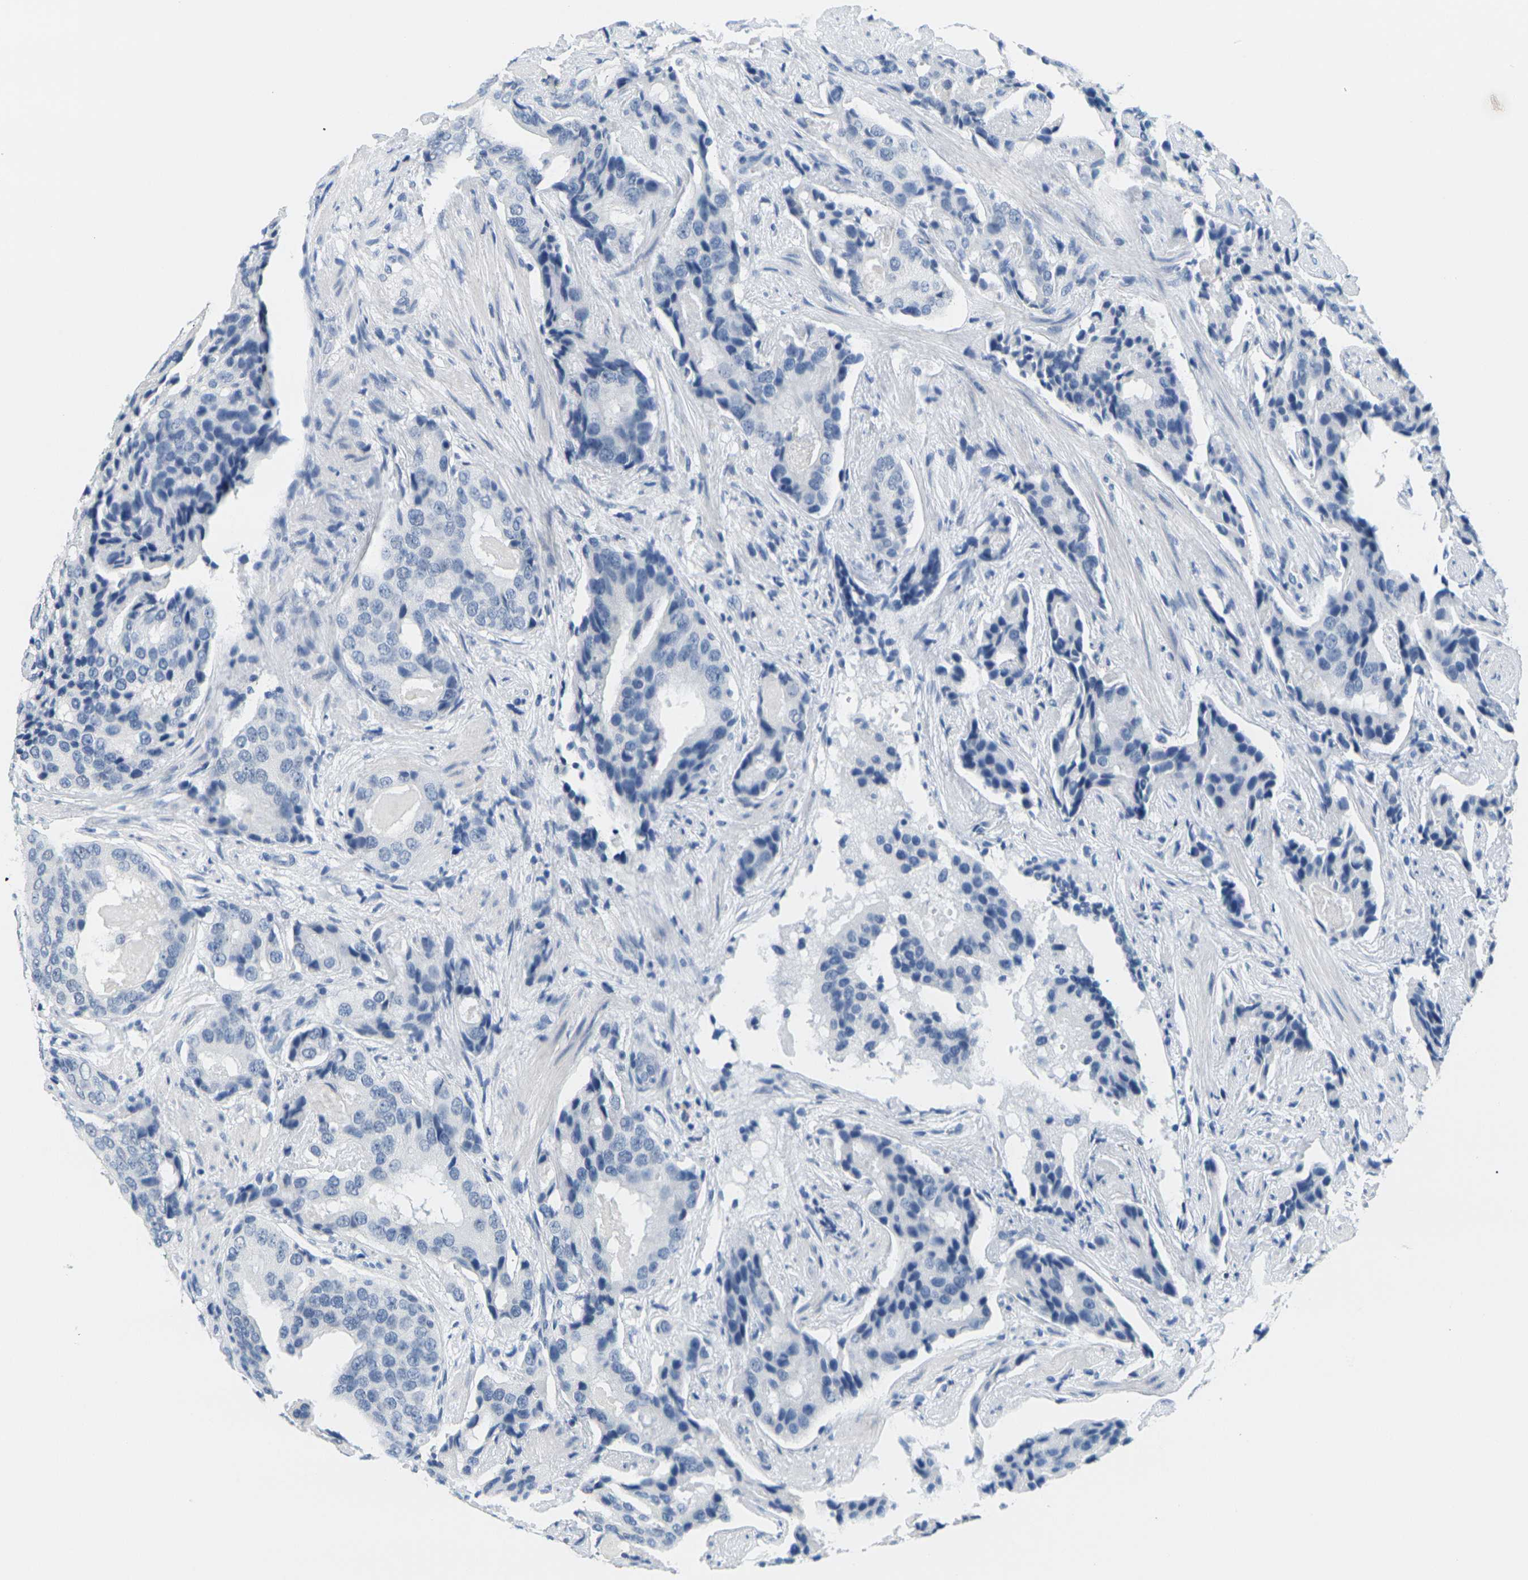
{"staining": {"intensity": "negative", "quantity": "none", "location": "none"}, "tissue": "prostate cancer", "cell_type": "Tumor cells", "image_type": "cancer", "snomed": [{"axis": "morphology", "description": "Adenocarcinoma, High grade"}, {"axis": "topography", "description": "Prostate"}], "caption": "This is an immunohistochemistry (IHC) micrograph of human prostate cancer (adenocarcinoma (high-grade)). There is no positivity in tumor cells.", "gene": "CTAG1A", "patient": {"sex": "male", "age": 58}}